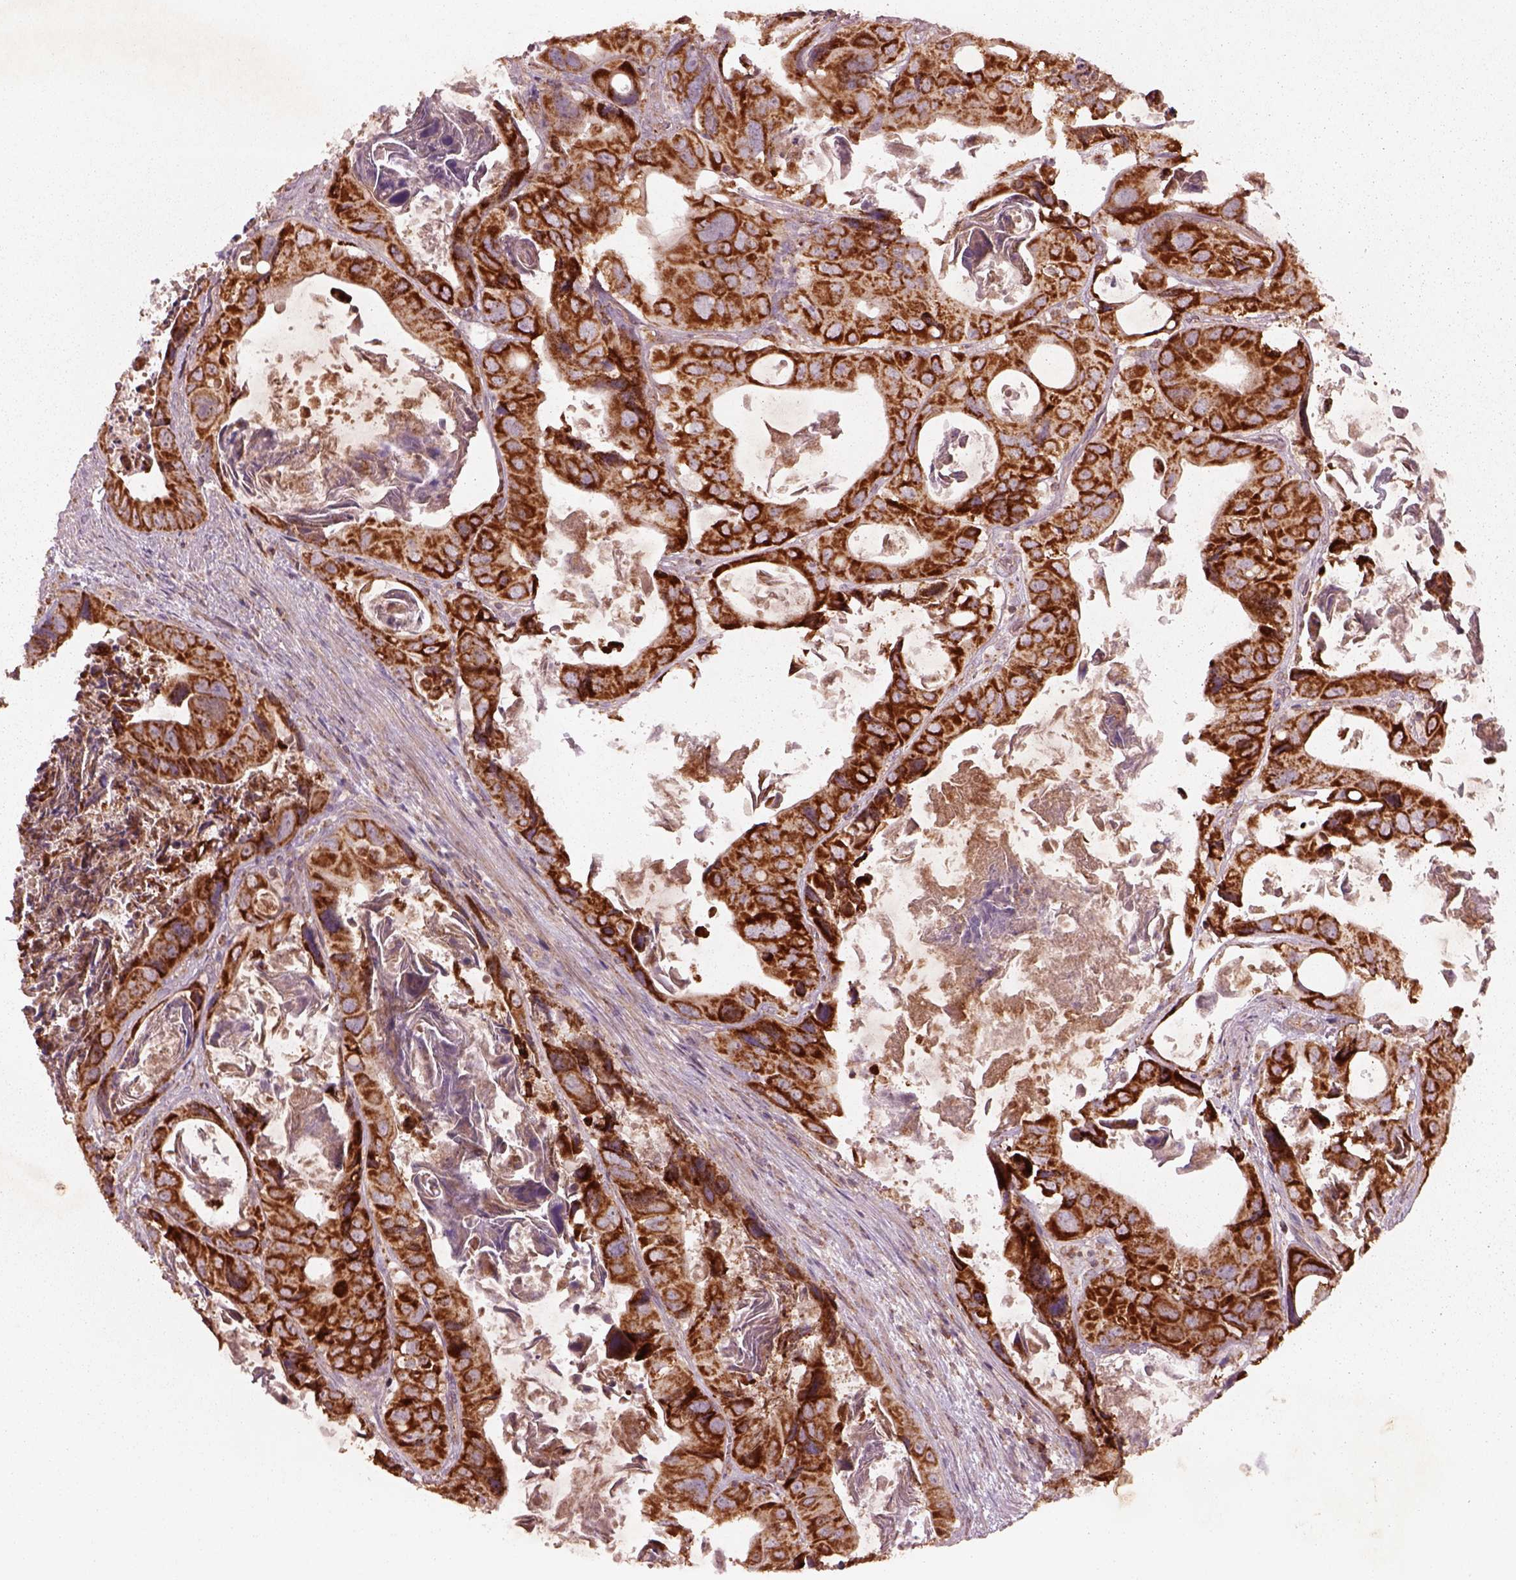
{"staining": {"intensity": "strong", "quantity": ">75%", "location": "cytoplasmic/membranous"}, "tissue": "colorectal cancer", "cell_type": "Tumor cells", "image_type": "cancer", "snomed": [{"axis": "morphology", "description": "Adenocarcinoma, NOS"}, {"axis": "topography", "description": "Rectum"}], "caption": "Colorectal cancer (adenocarcinoma) stained with a protein marker exhibits strong staining in tumor cells.", "gene": "SLC25A5", "patient": {"sex": "male", "age": 64}}